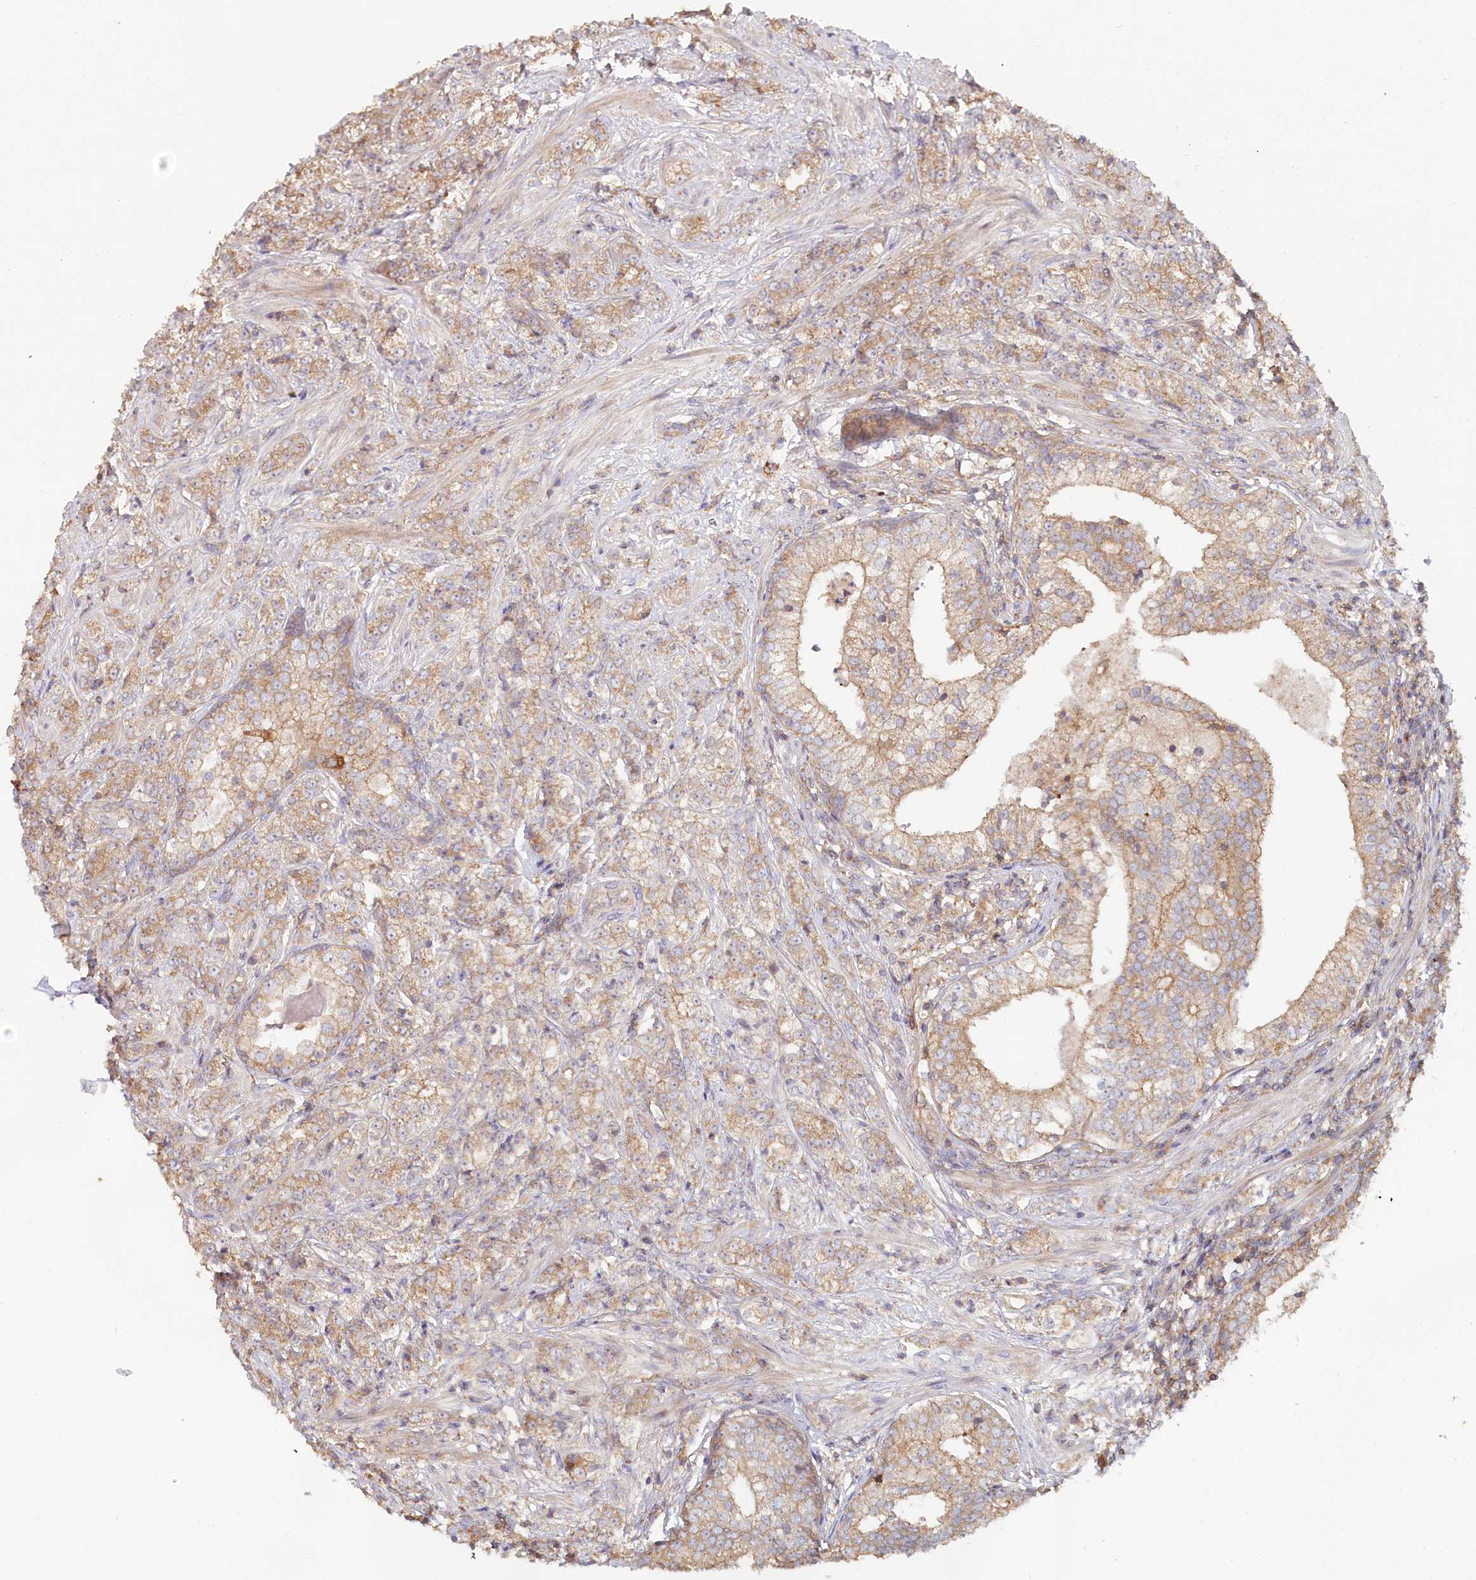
{"staining": {"intensity": "weak", "quantity": "25%-75%", "location": "cytoplasmic/membranous"}, "tissue": "prostate cancer", "cell_type": "Tumor cells", "image_type": "cancer", "snomed": [{"axis": "morphology", "description": "Adenocarcinoma, High grade"}, {"axis": "topography", "description": "Prostate"}], "caption": "Approximately 25%-75% of tumor cells in human high-grade adenocarcinoma (prostate) demonstrate weak cytoplasmic/membranous protein positivity as visualized by brown immunohistochemical staining.", "gene": "HAL", "patient": {"sex": "male", "age": 69}}